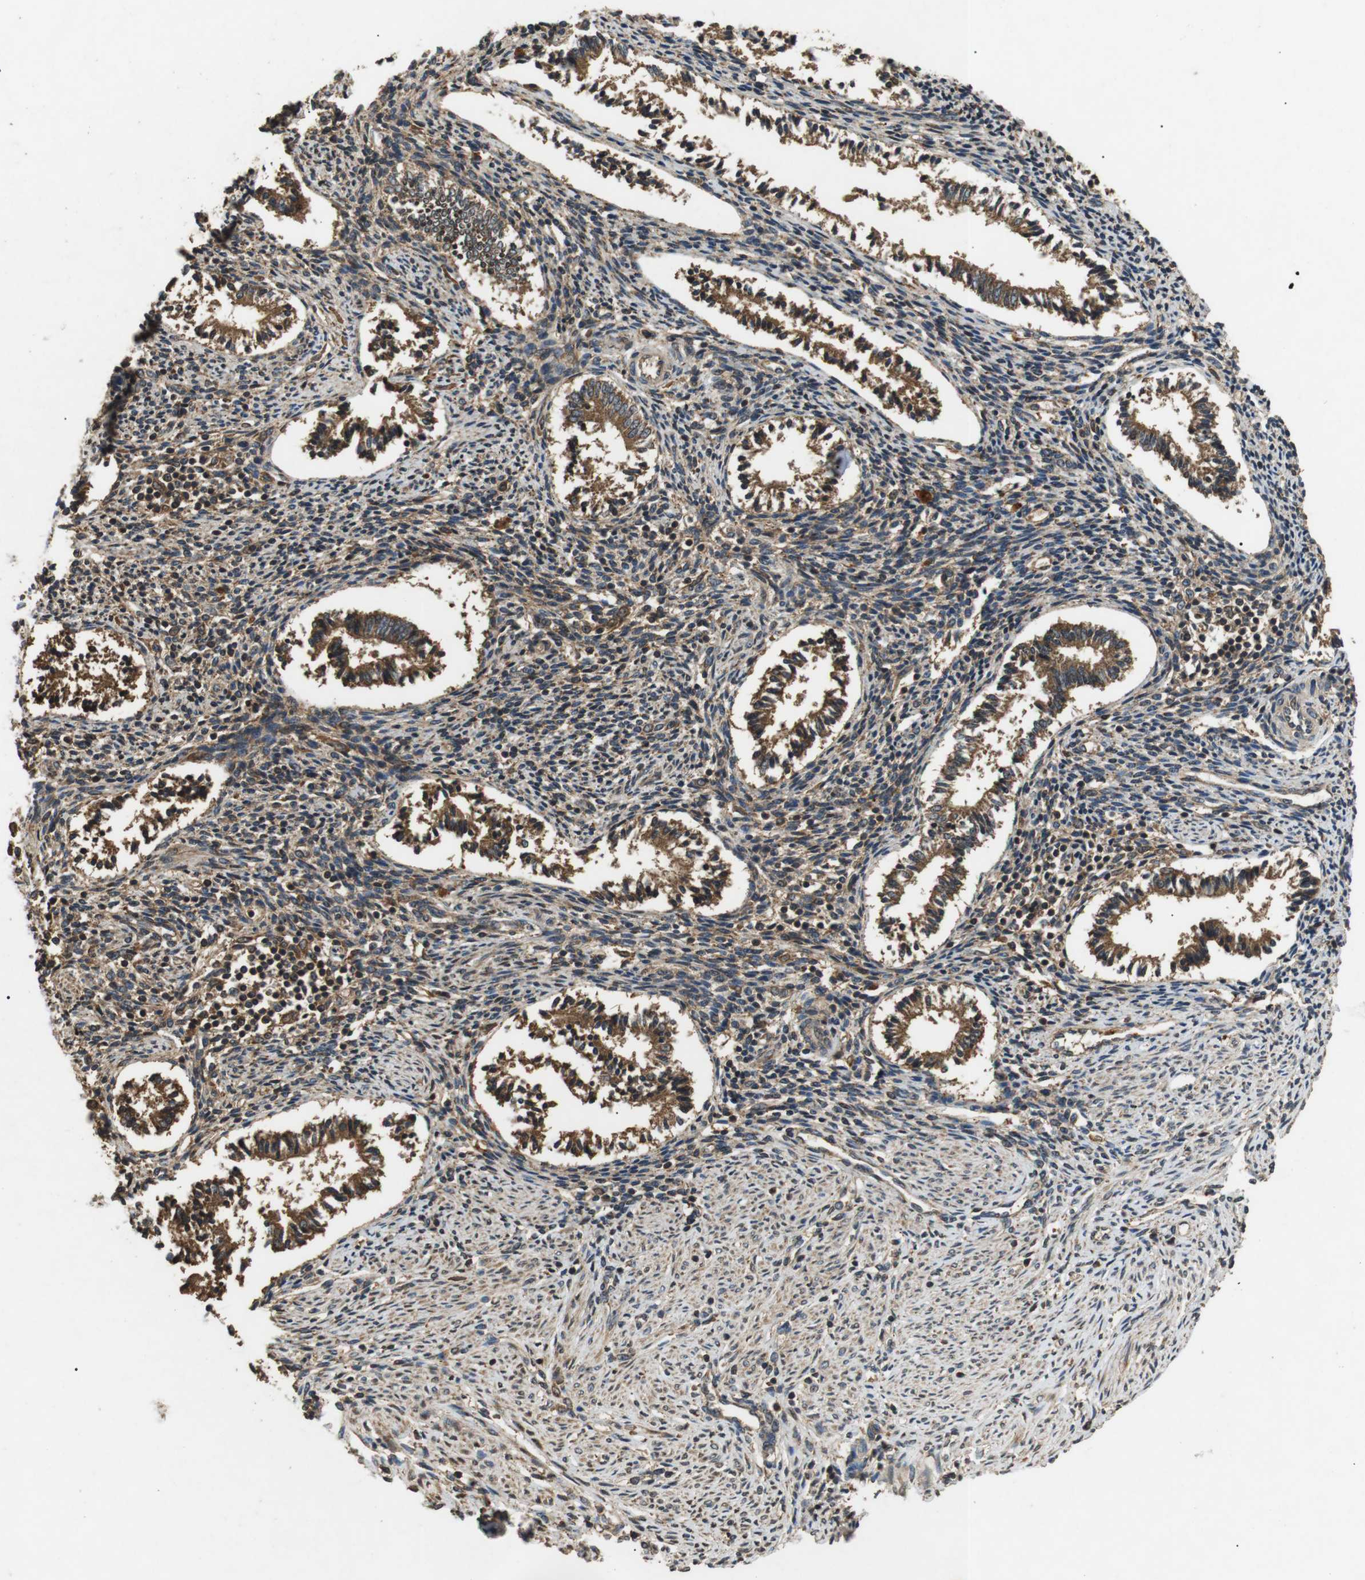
{"staining": {"intensity": "moderate", "quantity": ">75%", "location": "cytoplasmic/membranous"}, "tissue": "endometrium", "cell_type": "Cells in endometrial stroma", "image_type": "normal", "snomed": [{"axis": "morphology", "description": "Normal tissue, NOS"}, {"axis": "topography", "description": "Endometrium"}], "caption": "A brown stain shows moderate cytoplasmic/membranous expression of a protein in cells in endometrial stroma of benign human endometrium.", "gene": "TBC1D15", "patient": {"sex": "female", "age": 42}}